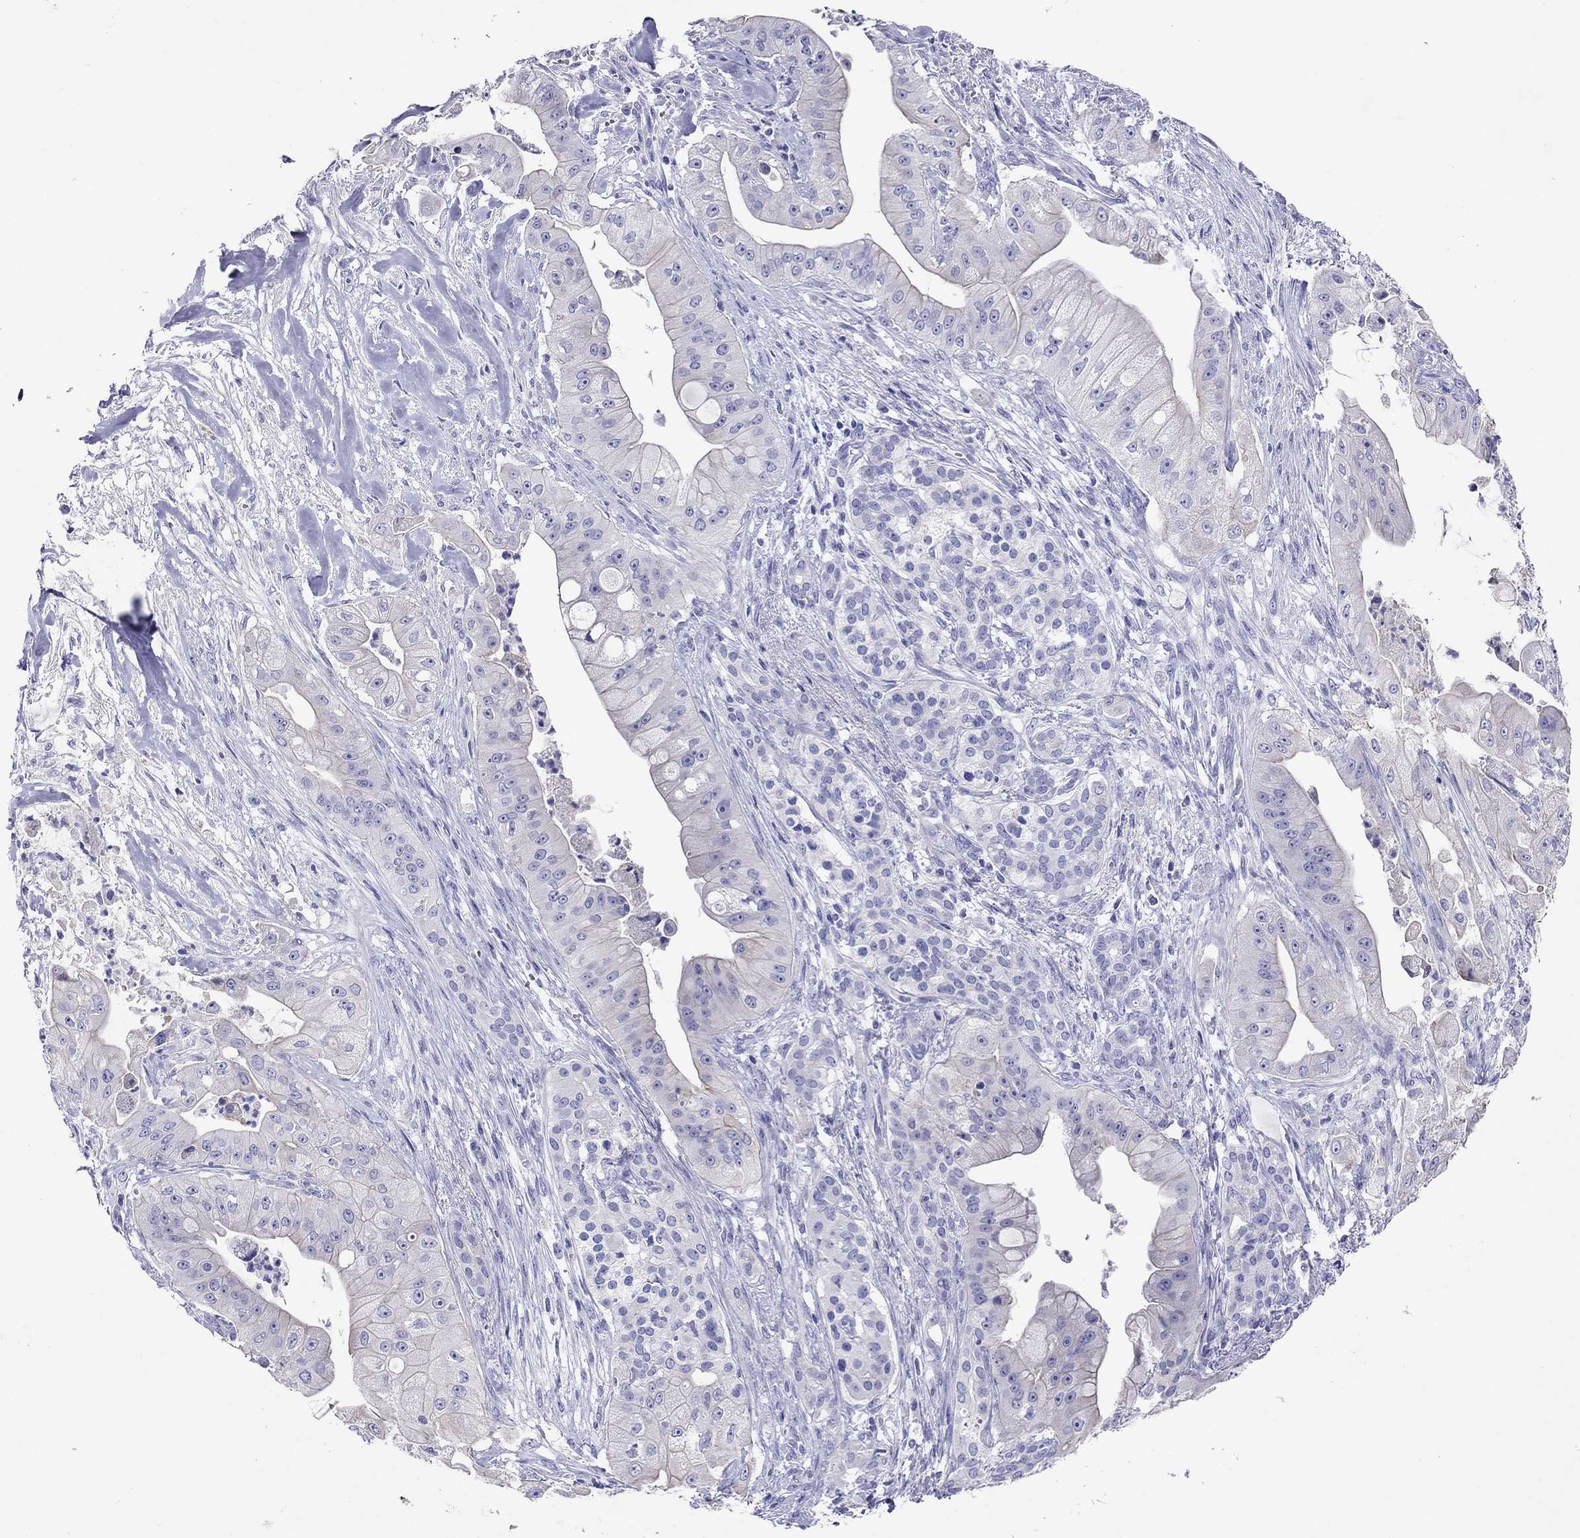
{"staining": {"intensity": "negative", "quantity": "none", "location": "none"}, "tissue": "pancreatic cancer", "cell_type": "Tumor cells", "image_type": "cancer", "snomed": [{"axis": "morphology", "description": "Normal tissue, NOS"}, {"axis": "morphology", "description": "Inflammation, NOS"}, {"axis": "morphology", "description": "Adenocarcinoma, NOS"}, {"axis": "topography", "description": "Pancreas"}], "caption": "IHC of adenocarcinoma (pancreatic) exhibits no positivity in tumor cells.", "gene": "CAPNS2", "patient": {"sex": "male", "age": 57}}